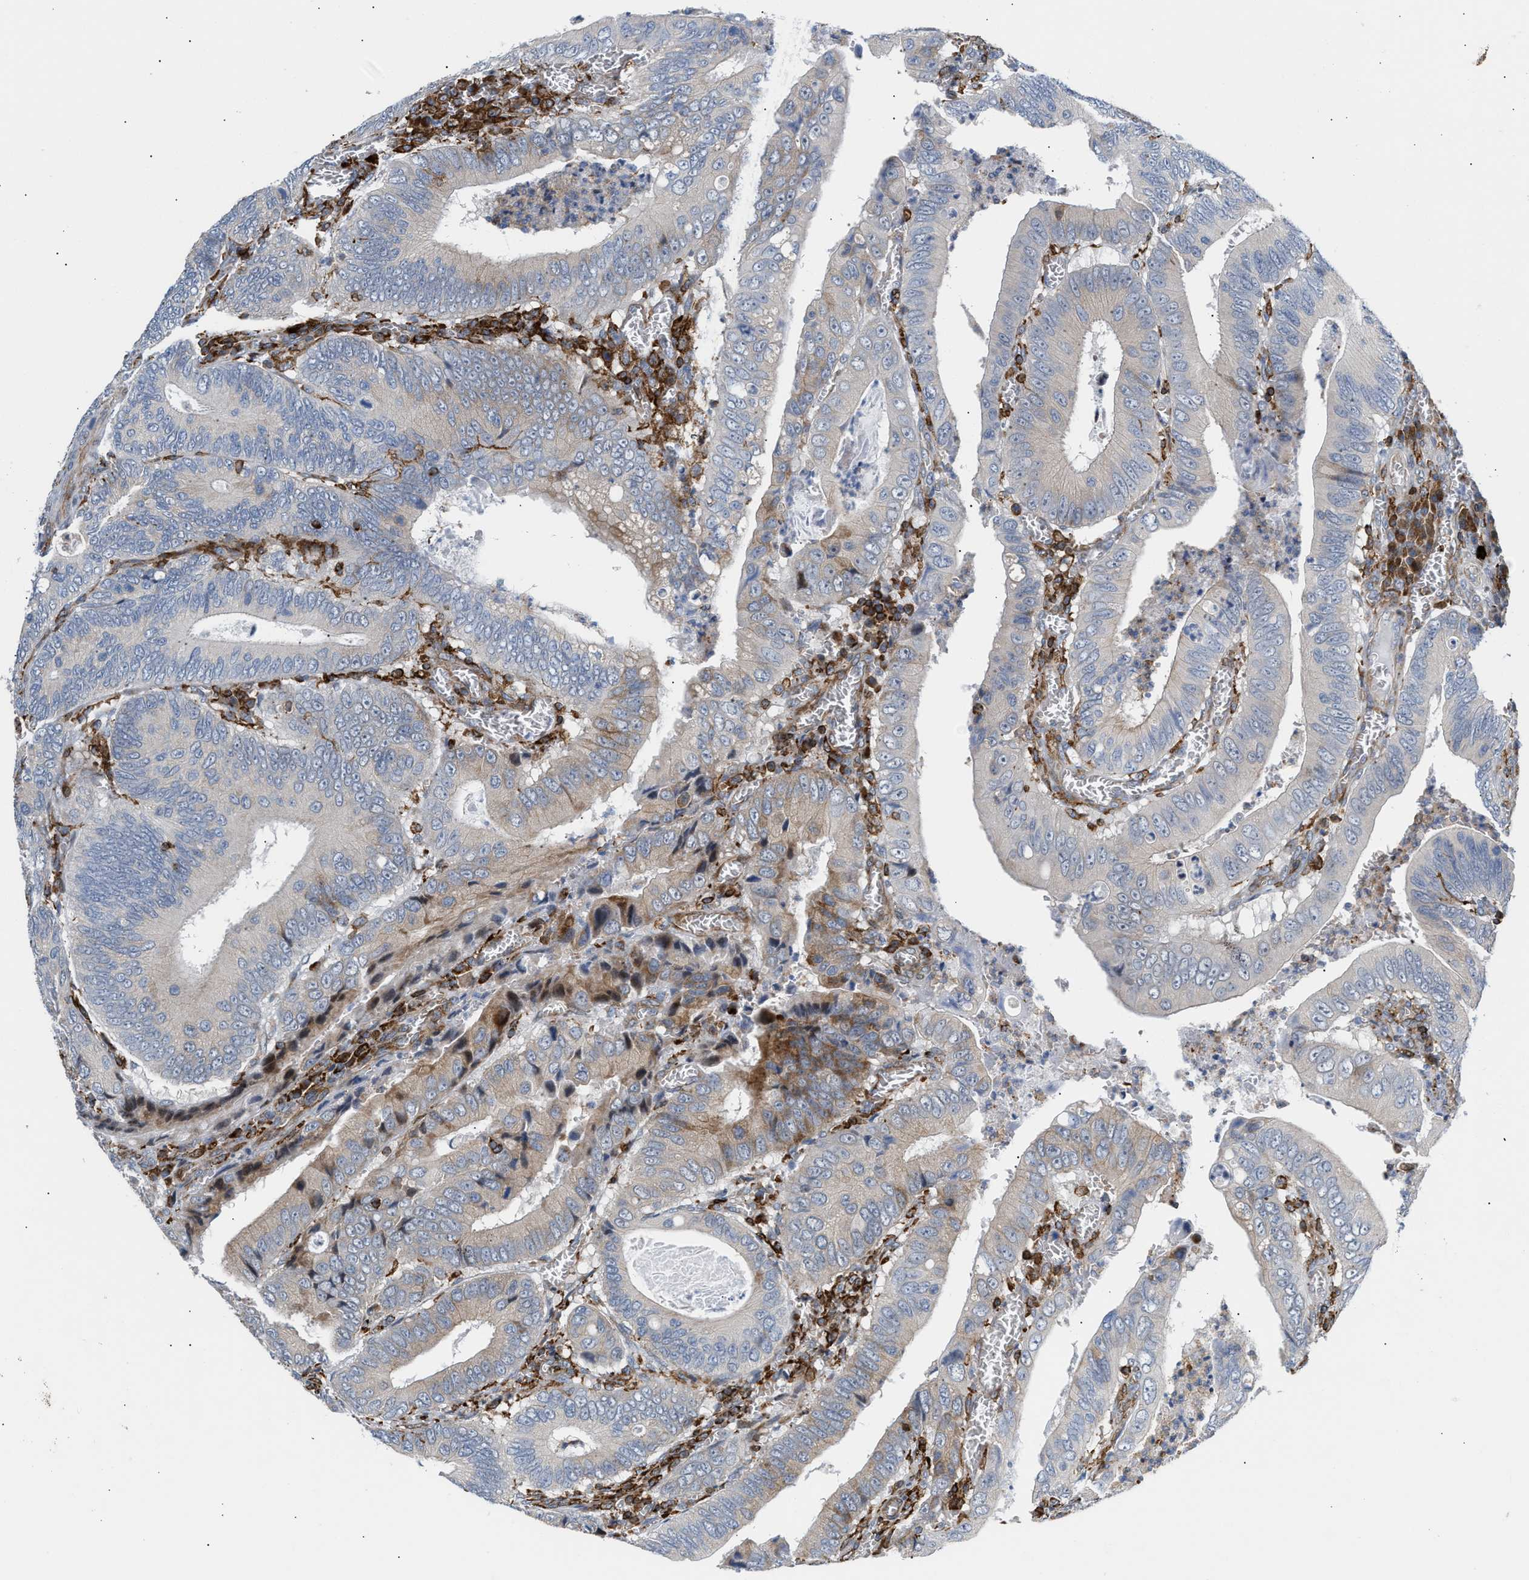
{"staining": {"intensity": "weak", "quantity": "25%-75%", "location": "cytoplasmic/membranous"}, "tissue": "colorectal cancer", "cell_type": "Tumor cells", "image_type": "cancer", "snomed": [{"axis": "morphology", "description": "Inflammation, NOS"}, {"axis": "morphology", "description": "Adenocarcinoma, NOS"}, {"axis": "topography", "description": "Colon"}], "caption": "Immunohistochemical staining of colorectal cancer reveals low levels of weak cytoplasmic/membranous protein expression in about 25%-75% of tumor cells.", "gene": "ATP9A", "patient": {"sex": "male", "age": 72}}